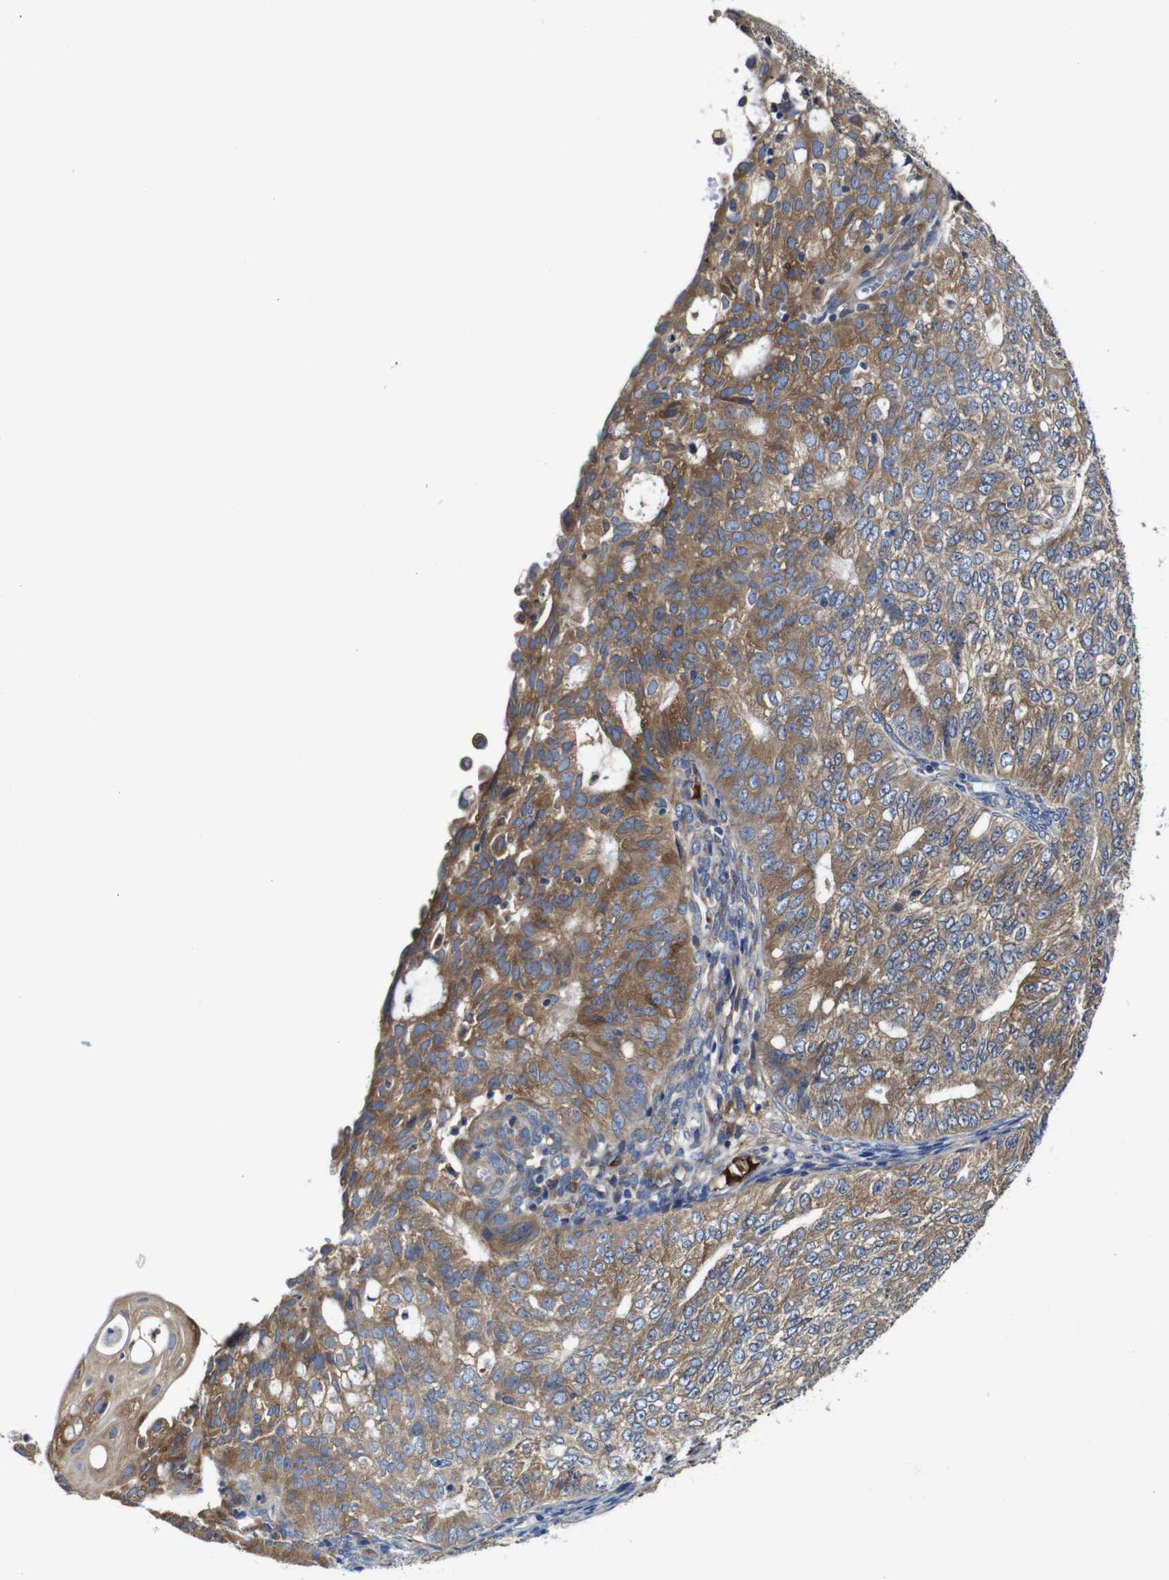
{"staining": {"intensity": "moderate", "quantity": ">75%", "location": "cytoplasmic/membranous"}, "tissue": "endometrial cancer", "cell_type": "Tumor cells", "image_type": "cancer", "snomed": [{"axis": "morphology", "description": "Adenocarcinoma, NOS"}, {"axis": "topography", "description": "Endometrium"}], "caption": "This micrograph exhibits endometrial adenocarcinoma stained with immunohistochemistry (IHC) to label a protein in brown. The cytoplasmic/membranous of tumor cells show moderate positivity for the protein. Nuclei are counter-stained blue.", "gene": "CLCC1", "patient": {"sex": "female", "age": 32}}